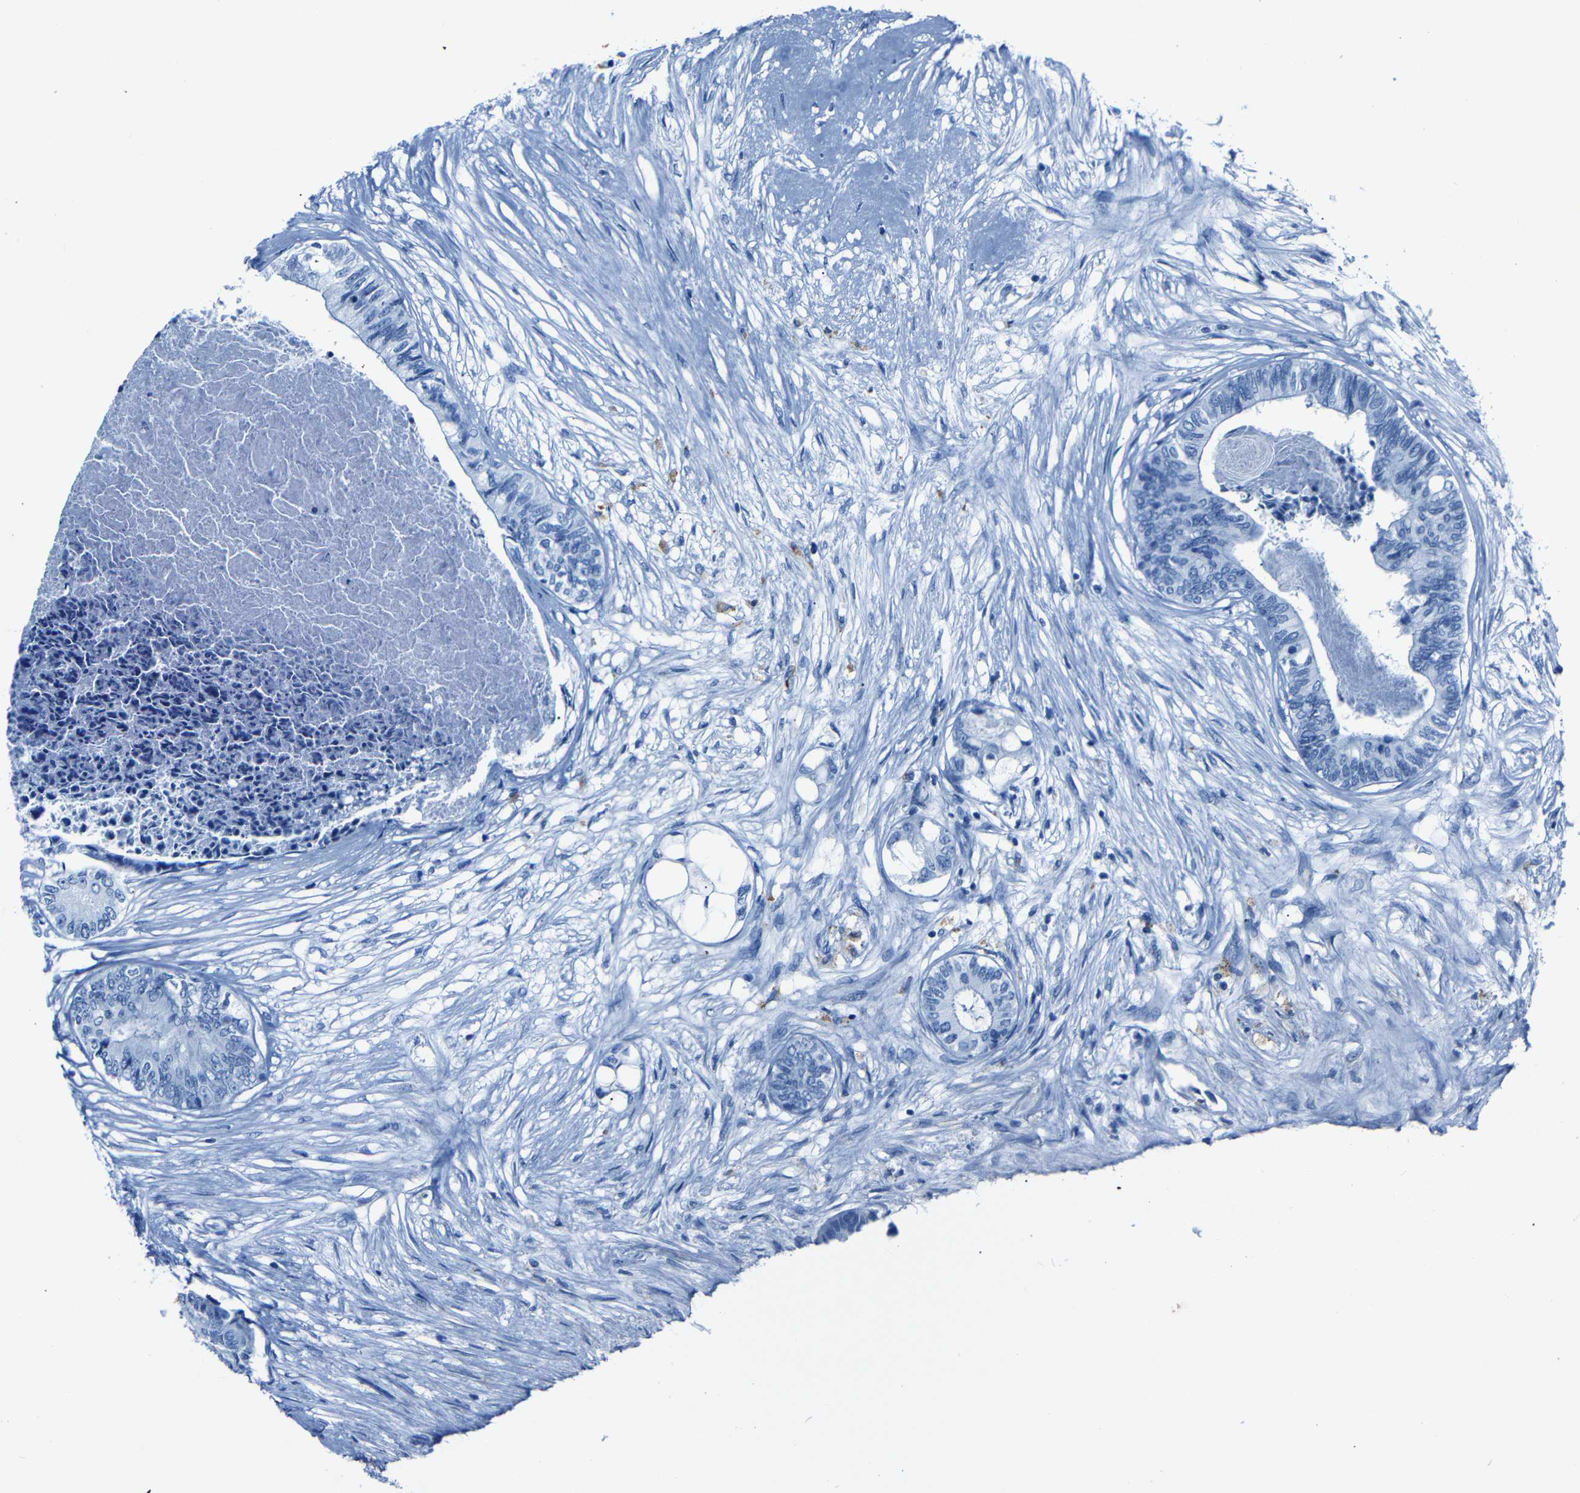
{"staining": {"intensity": "negative", "quantity": "none", "location": "none"}, "tissue": "colorectal cancer", "cell_type": "Tumor cells", "image_type": "cancer", "snomed": [{"axis": "morphology", "description": "Adenocarcinoma, NOS"}, {"axis": "topography", "description": "Rectum"}], "caption": "A photomicrograph of human colorectal cancer (adenocarcinoma) is negative for staining in tumor cells. (IHC, brightfield microscopy, high magnification).", "gene": "CLDN11", "patient": {"sex": "male", "age": 63}}